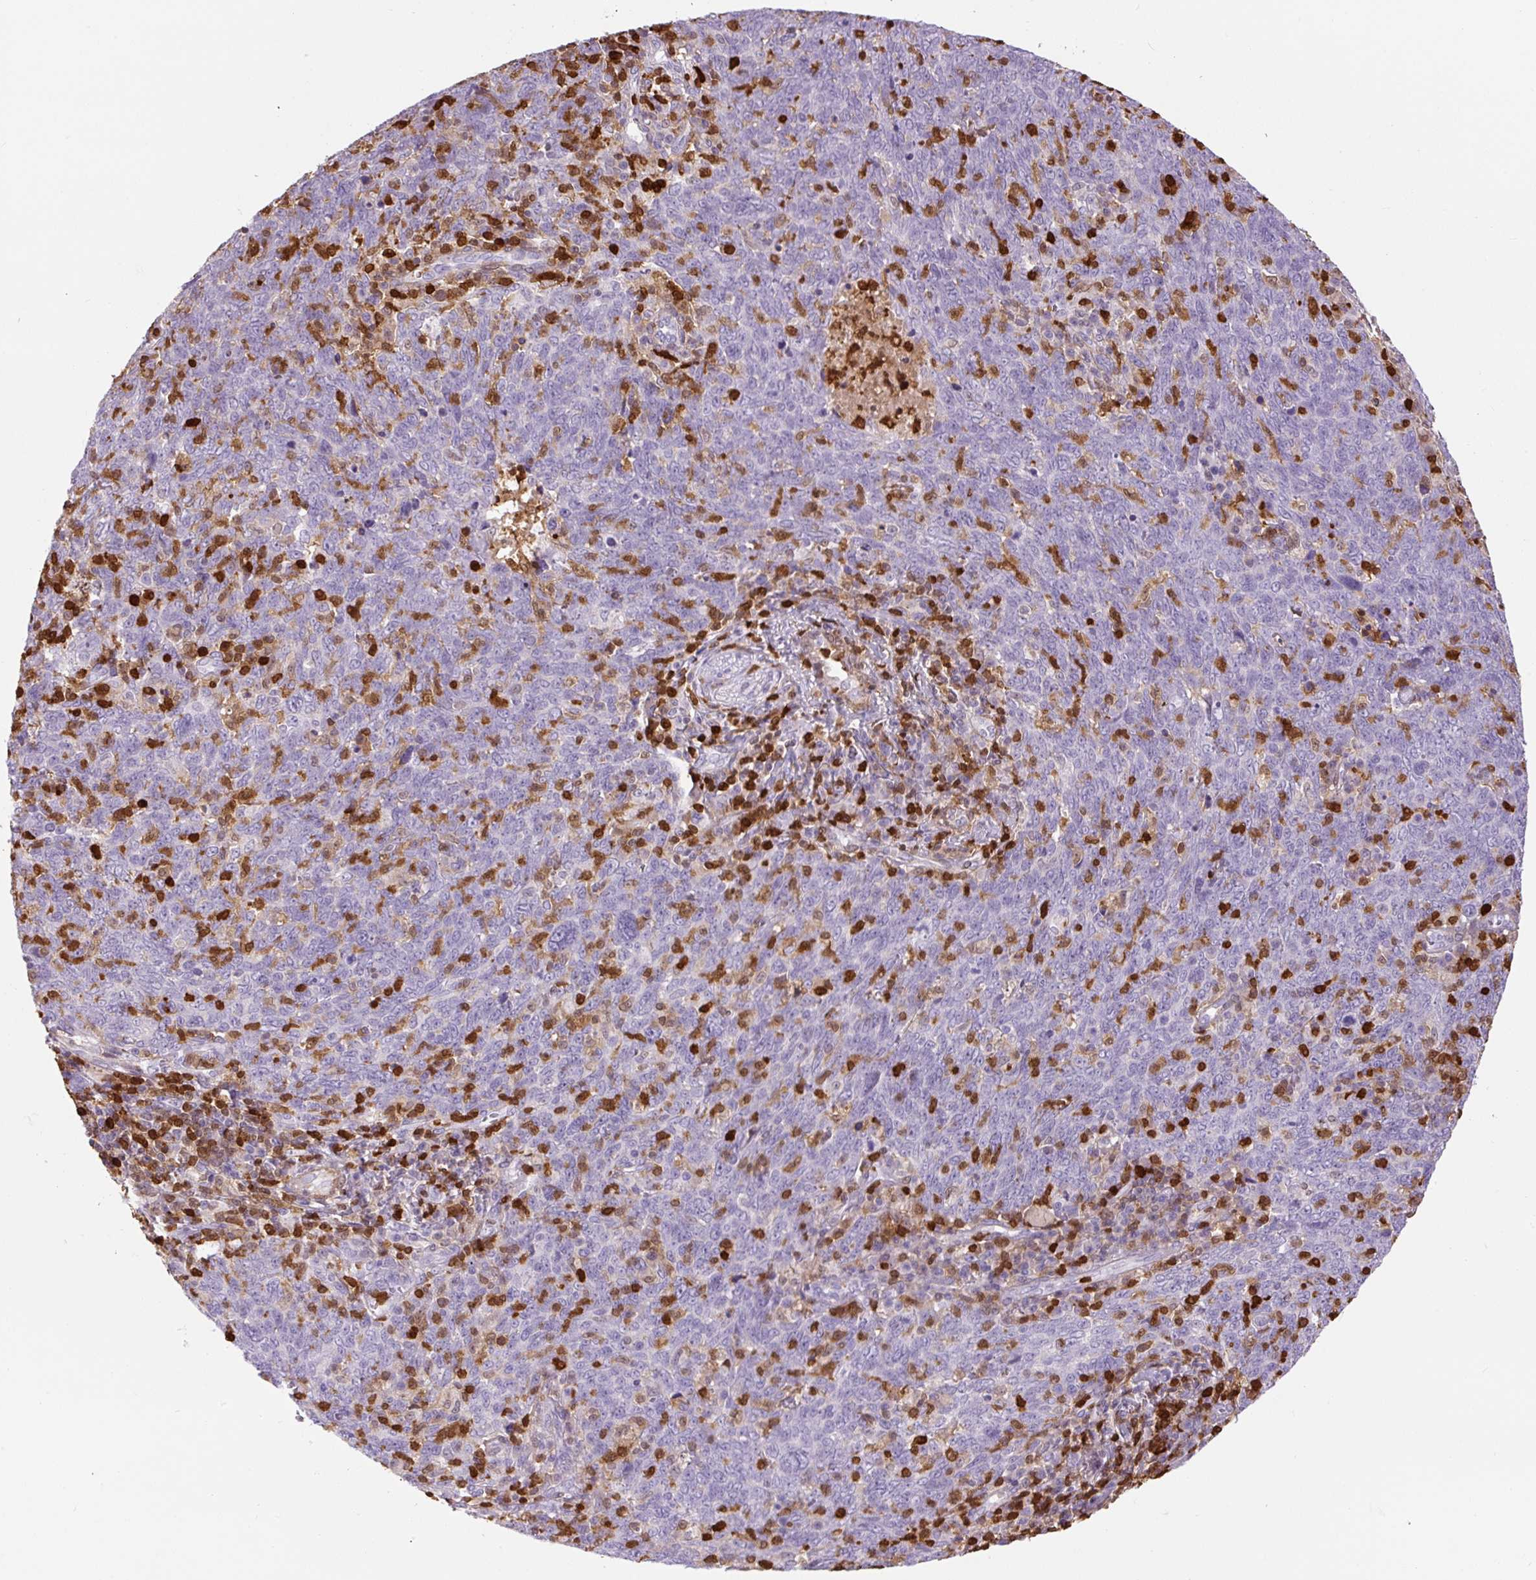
{"staining": {"intensity": "negative", "quantity": "none", "location": "none"}, "tissue": "lung cancer", "cell_type": "Tumor cells", "image_type": "cancer", "snomed": [{"axis": "morphology", "description": "Squamous cell carcinoma, NOS"}, {"axis": "topography", "description": "Lung"}], "caption": "This image is of lung cancer (squamous cell carcinoma) stained with immunohistochemistry to label a protein in brown with the nuclei are counter-stained blue. There is no staining in tumor cells. (DAB immunohistochemistry (IHC), high magnification).", "gene": "S100A4", "patient": {"sex": "female", "age": 72}}